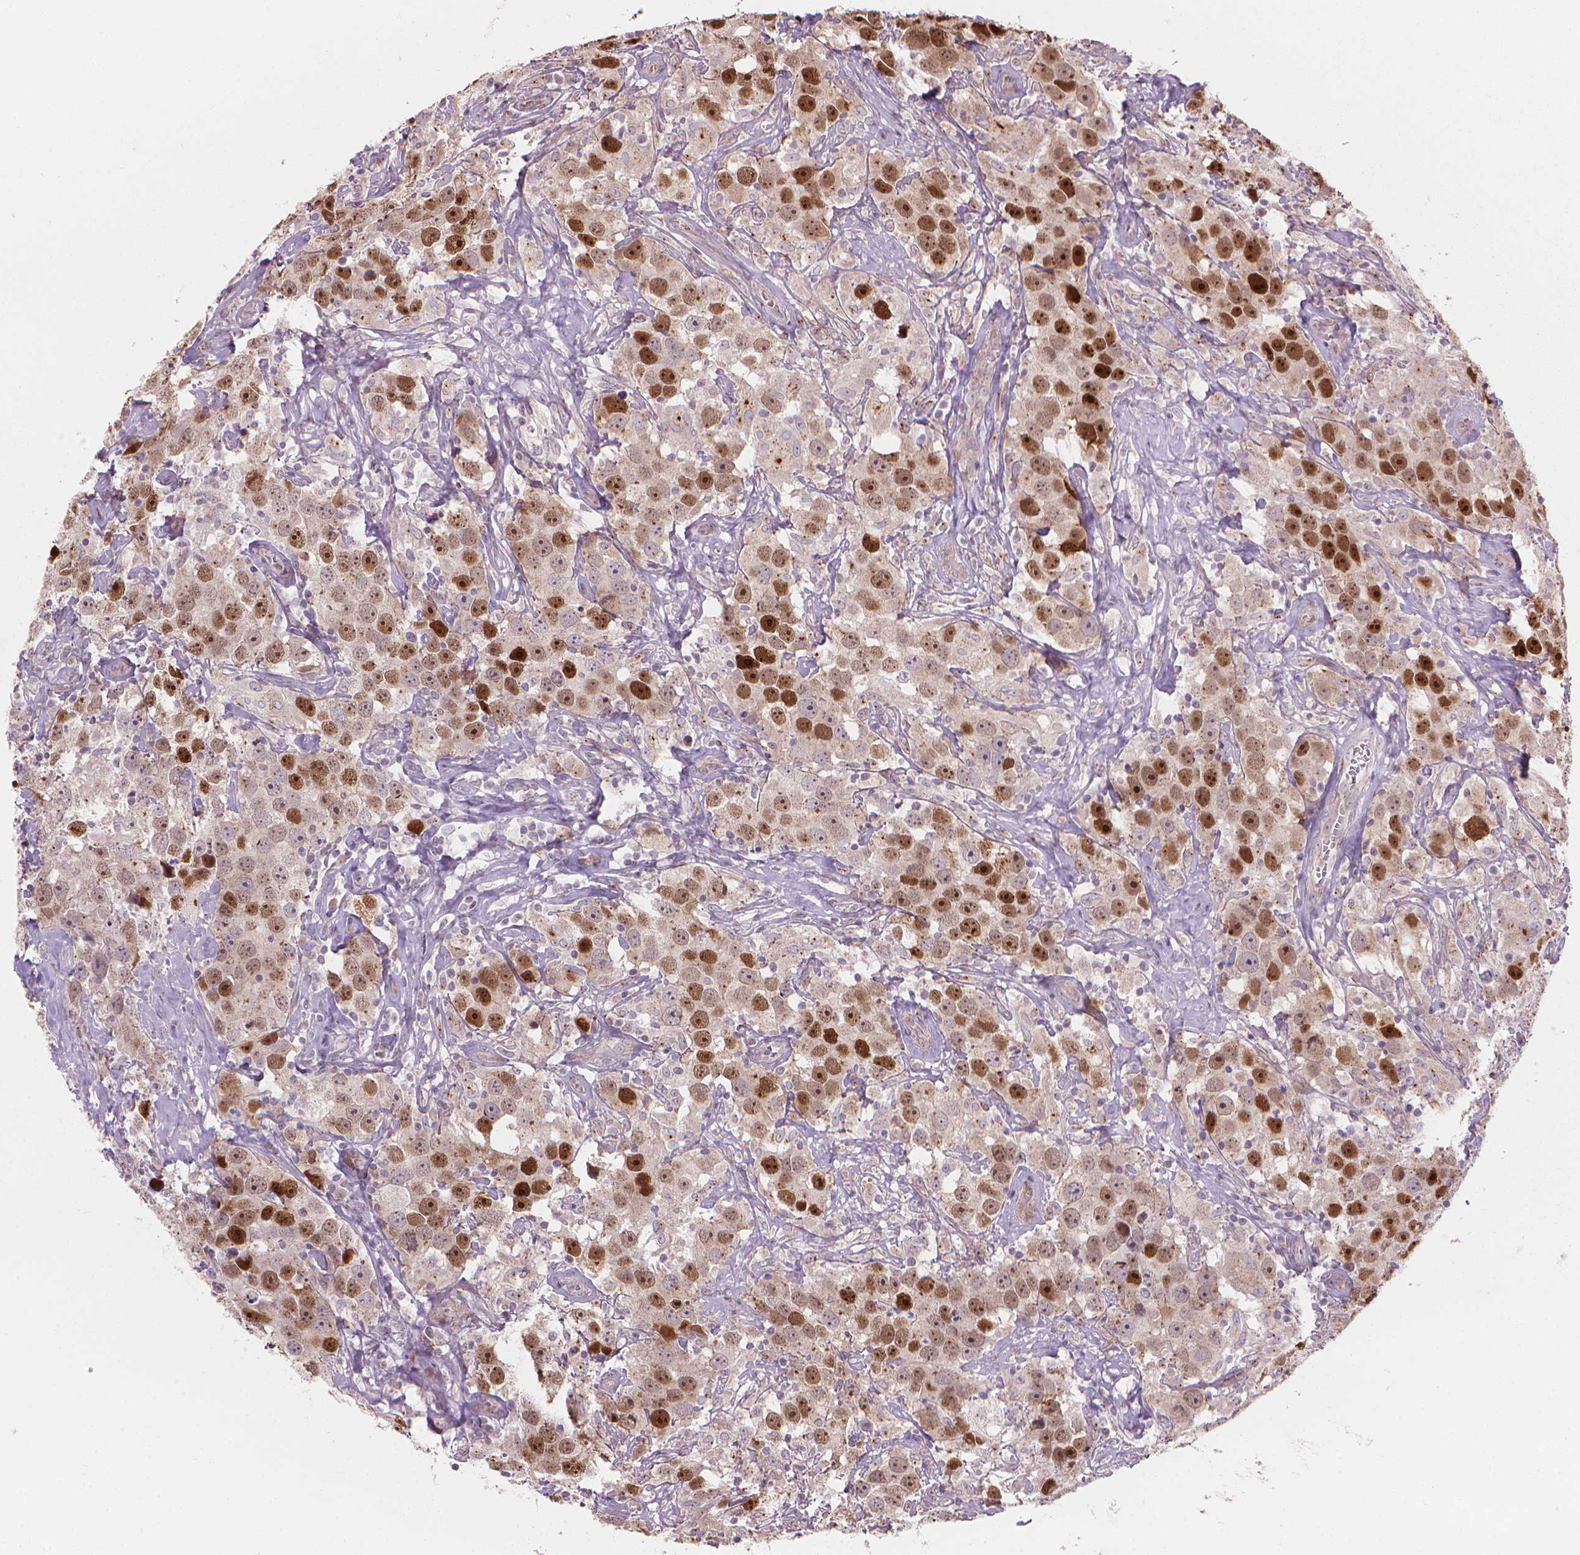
{"staining": {"intensity": "strong", "quantity": "25%-75%", "location": "nuclear"}, "tissue": "testis cancer", "cell_type": "Tumor cells", "image_type": "cancer", "snomed": [{"axis": "morphology", "description": "Seminoma, NOS"}, {"axis": "topography", "description": "Testis"}], "caption": "The histopathology image shows a brown stain indicating the presence of a protein in the nuclear of tumor cells in testis cancer.", "gene": "IFFO1", "patient": {"sex": "male", "age": 49}}